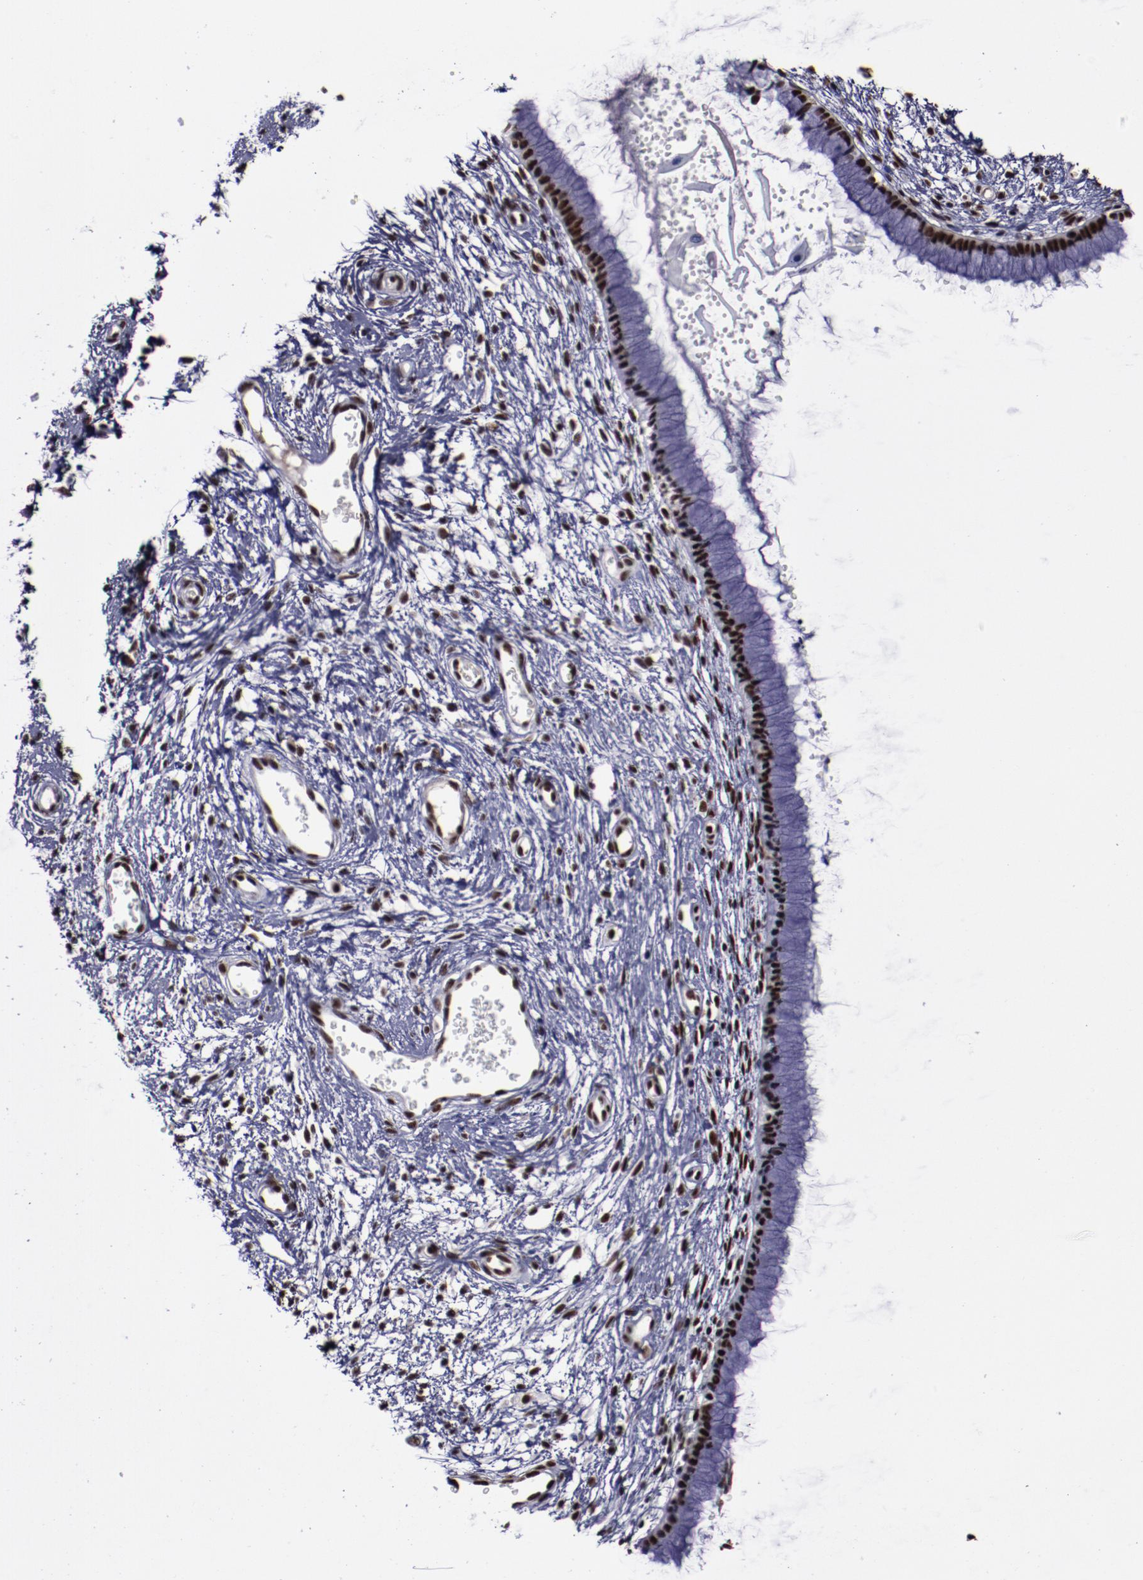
{"staining": {"intensity": "strong", "quantity": ">75%", "location": "nuclear"}, "tissue": "cervix", "cell_type": "Glandular cells", "image_type": "normal", "snomed": [{"axis": "morphology", "description": "Normal tissue, NOS"}, {"axis": "topography", "description": "Cervix"}], "caption": "IHC (DAB) staining of normal cervix displays strong nuclear protein staining in approximately >75% of glandular cells.", "gene": "ERH", "patient": {"sex": "female", "age": 55}}